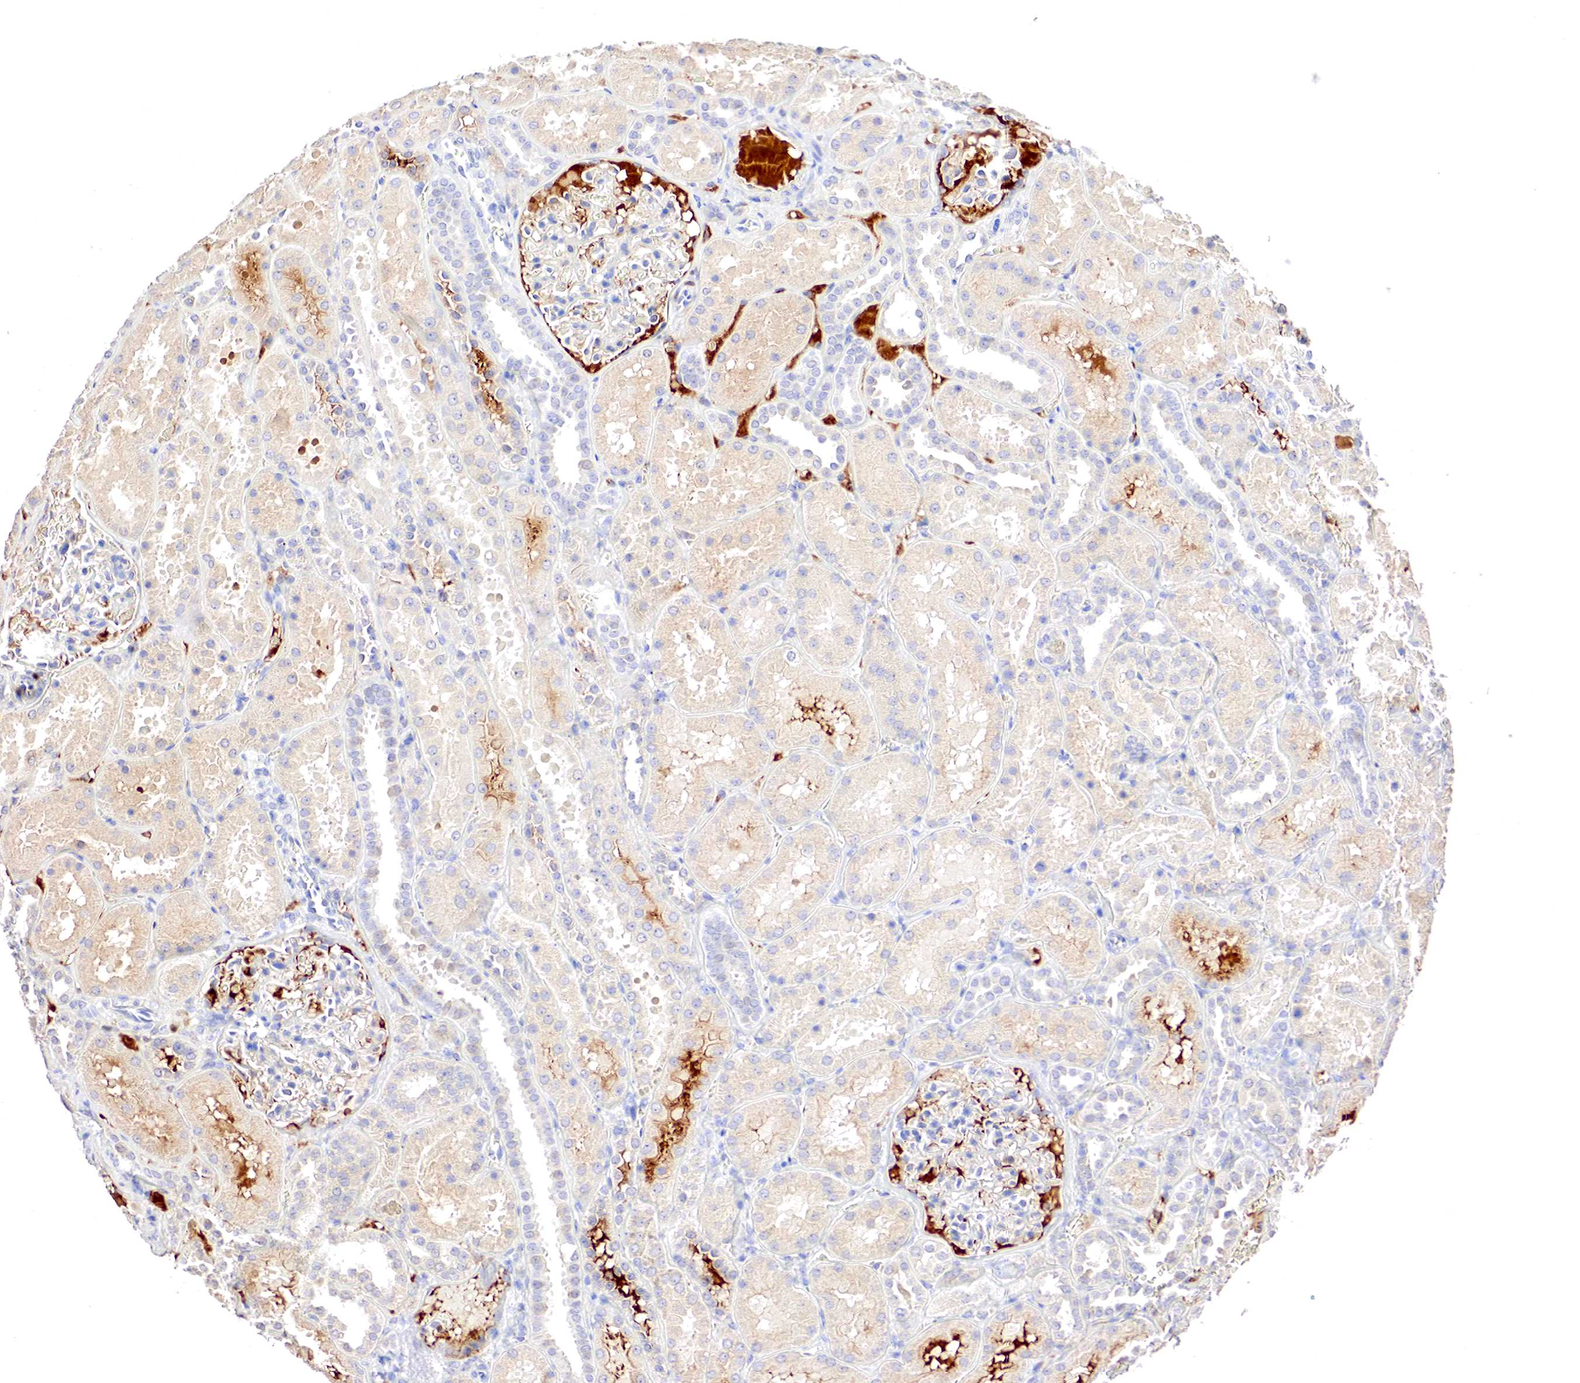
{"staining": {"intensity": "negative", "quantity": "none", "location": "none"}, "tissue": "kidney", "cell_type": "Cells in glomeruli", "image_type": "normal", "snomed": [{"axis": "morphology", "description": "Normal tissue, NOS"}, {"axis": "topography", "description": "Kidney"}], "caption": "An IHC image of normal kidney is shown. There is no staining in cells in glomeruli of kidney.", "gene": "GATA1", "patient": {"sex": "female", "age": 52}}